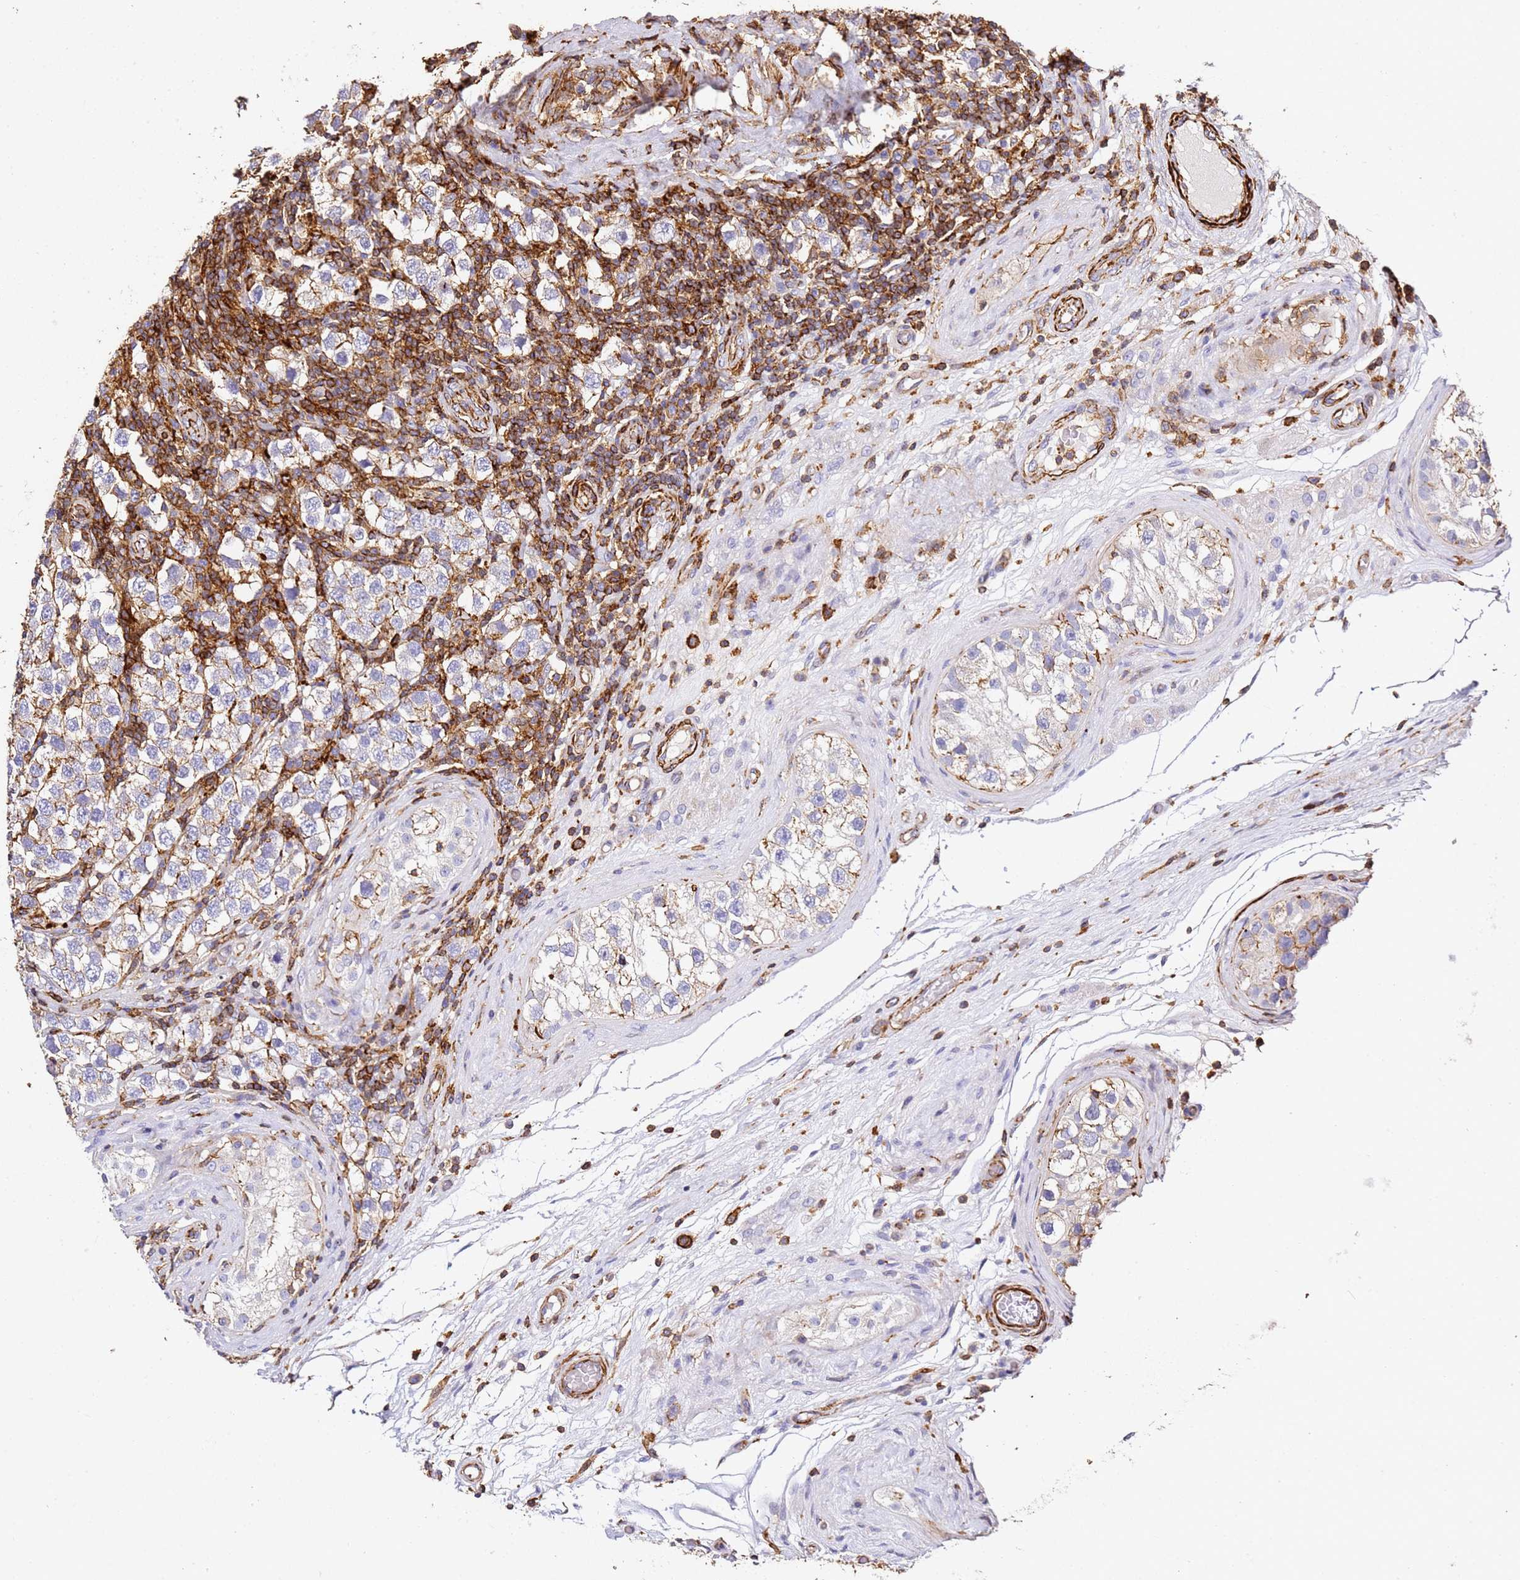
{"staining": {"intensity": "moderate", "quantity": ">75%", "location": "cytoplasmic/membranous"}, "tissue": "testis cancer", "cell_type": "Tumor cells", "image_type": "cancer", "snomed": [{"axis": "morphology", "description": "Seminoma, NOS"}, {"axis": "topography", "description": "Testis"}], "caption": "The micrograph demonstrates a brown stain indicating the presence of a protein in the cytoplasmic/membranous of tumor cells in testis cancer (seminoma). Immunohistochemistry stains the protein in brown and the nuclei are stained blue.", "gene": "ZNF671", "patient": {"sex": "male", "age": 34}}